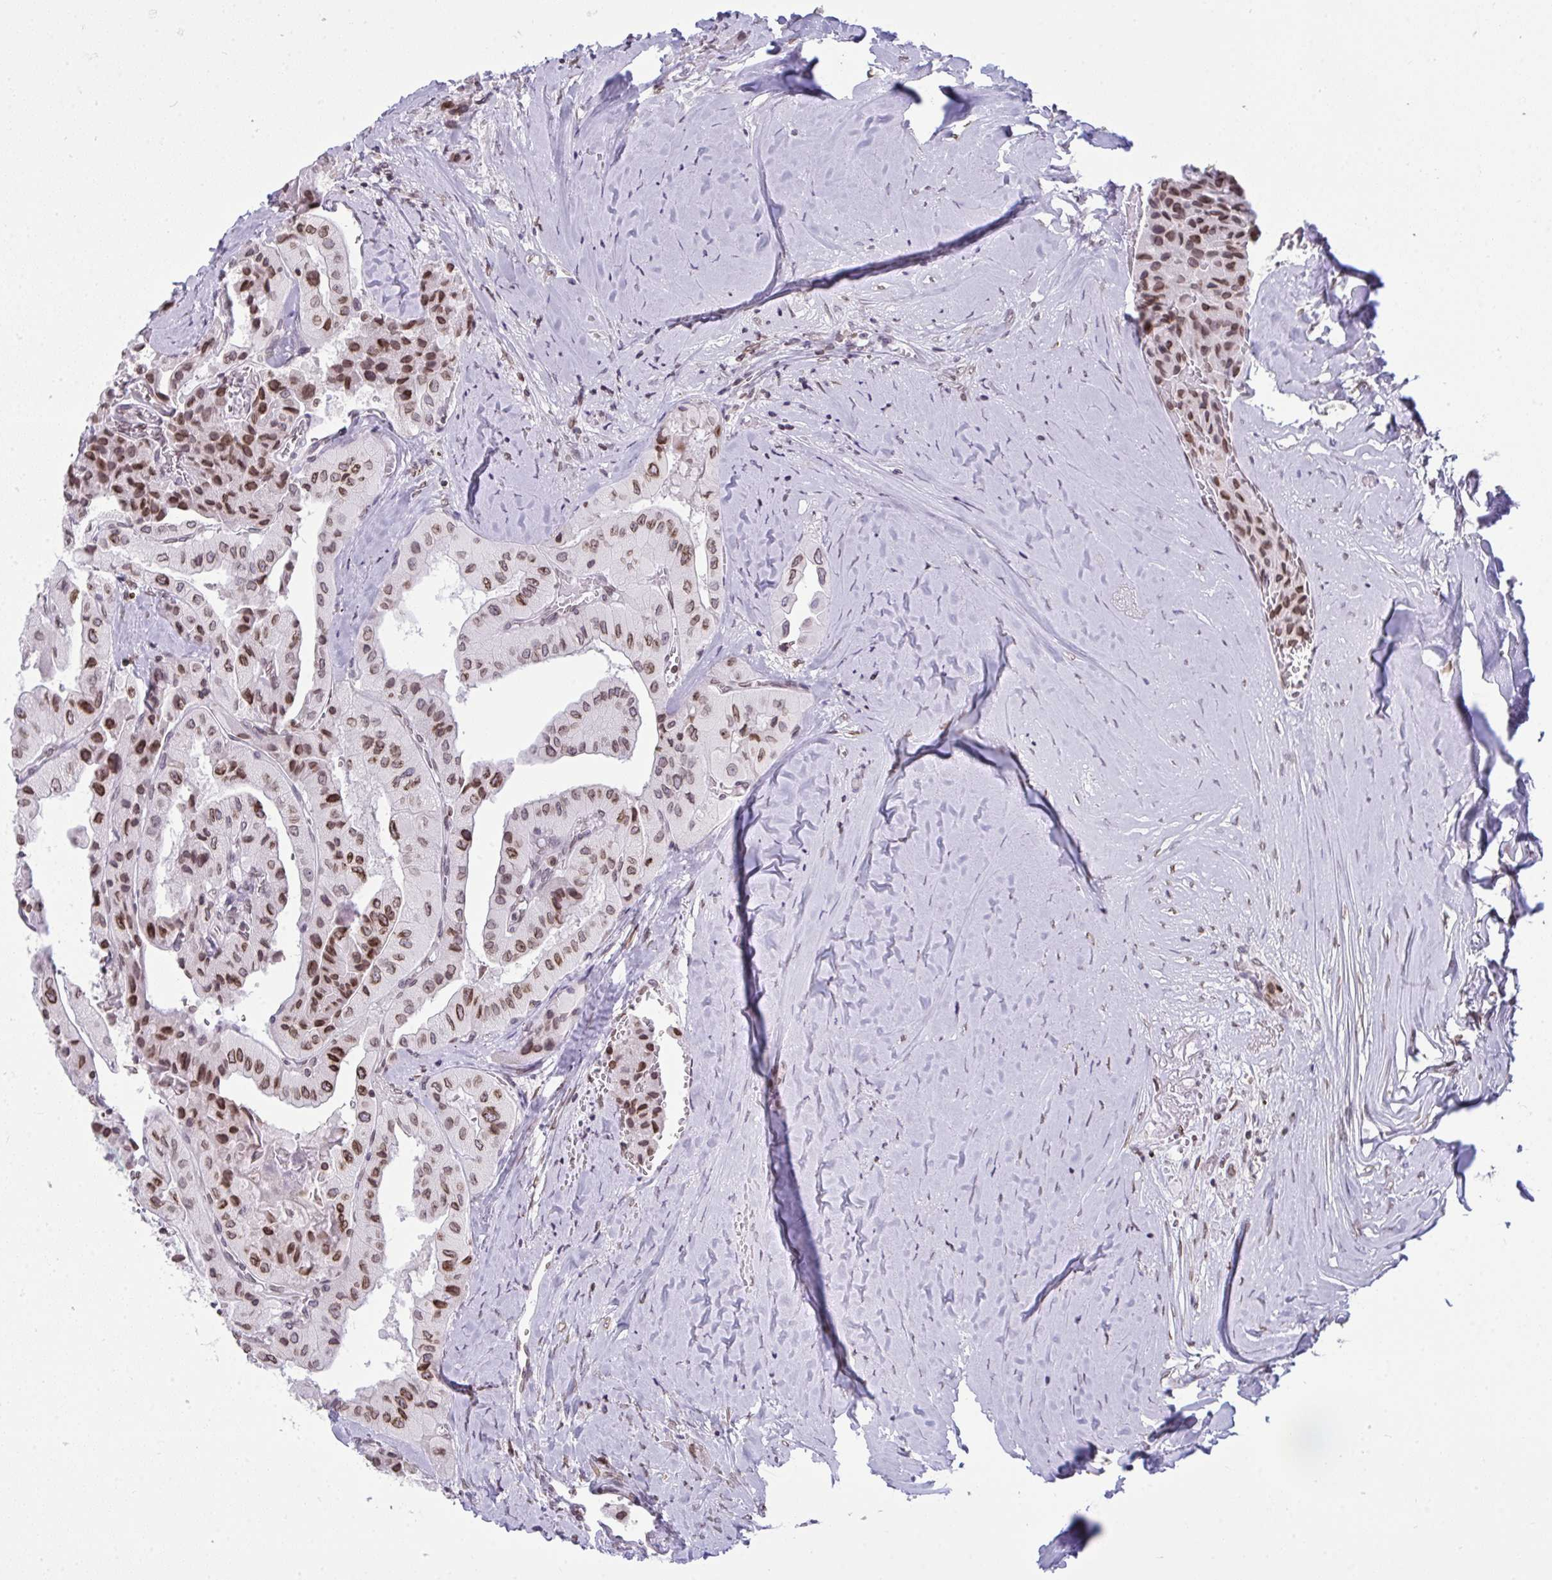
{"staining": {"intensity": "moderate", "quantity": ">75%", "location": "cytoplasmic/membranous,nuclear"}, "tissue": "thyroid cancer", "cell_type": "Tumor cells", "image_type": "cancer", "snomed": [{"axis": "morphology", "description": "Normal tissue, NOS"}, {"axis": "morphology", "description": "Papillary adenocarcinoma, NOS"}, {"axis": "topography", "description": "Thyroid gland"}], "caption": "A high-resolution image shows IHC staining of thyroid cancer (papillary adenocarcinoma), which displays moderate cytoplasmic/membranous and nuclear positivity in approximately >75% of tumor cells. (DAB IHC with brightfield microscopy, high magnification).", "gene": "LMNB2", "patient": {"sex": "female", "age": 59}}